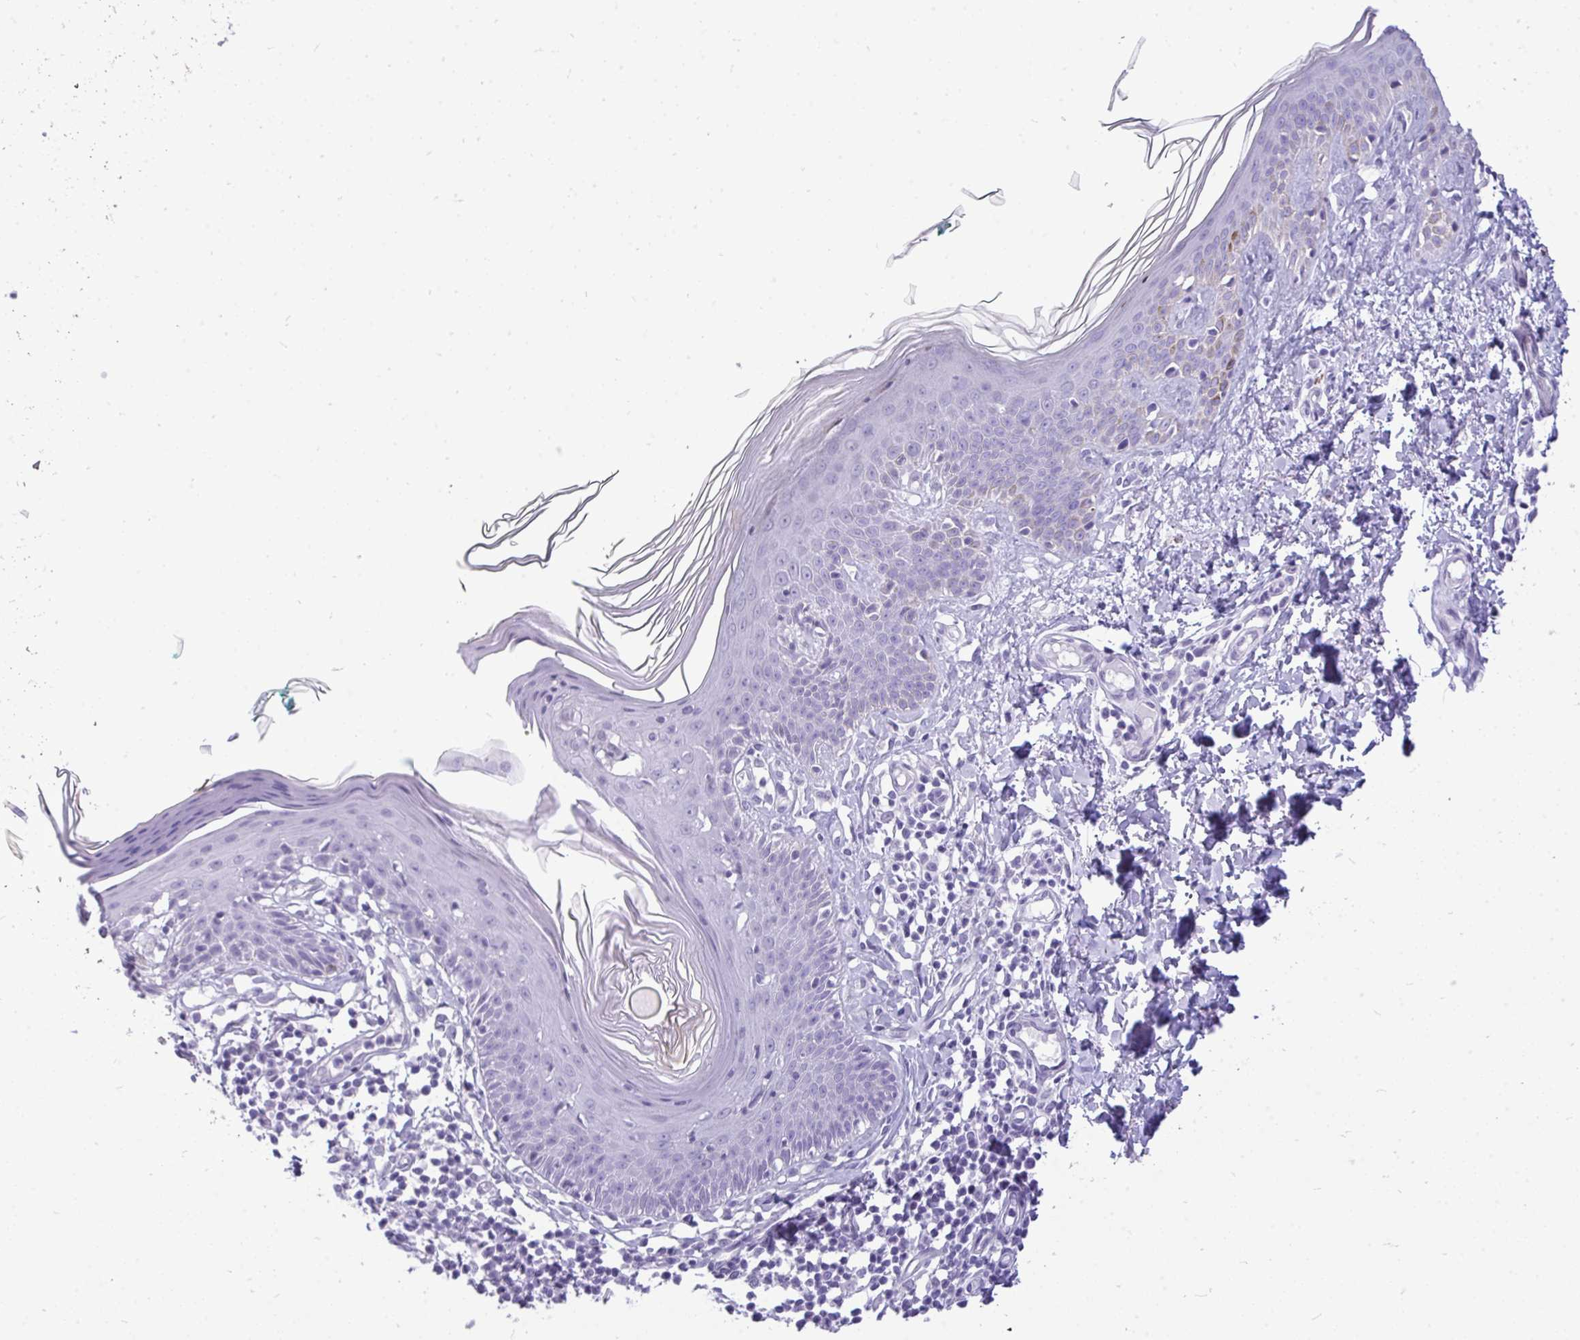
{"staining": {"intensity": "negative", "quantity": "none", "location": "none"}, "tissue": "skin", "cell_type": "Fibroblasts", "image_type": "normal", "snomed": [{"axis": "morphology", "description": "Normal tissue, NOS"}, {"axis": "topography", "description": "Skin"}, {"axis": "topography", "description": "Peripheral nerve tissue"}], "caption": "A histopathology image of skin stained for a protein displays no brown staining in fibroblasts.", "gene": "PRM2", "patient": {"sex": "female", "age": 45}}